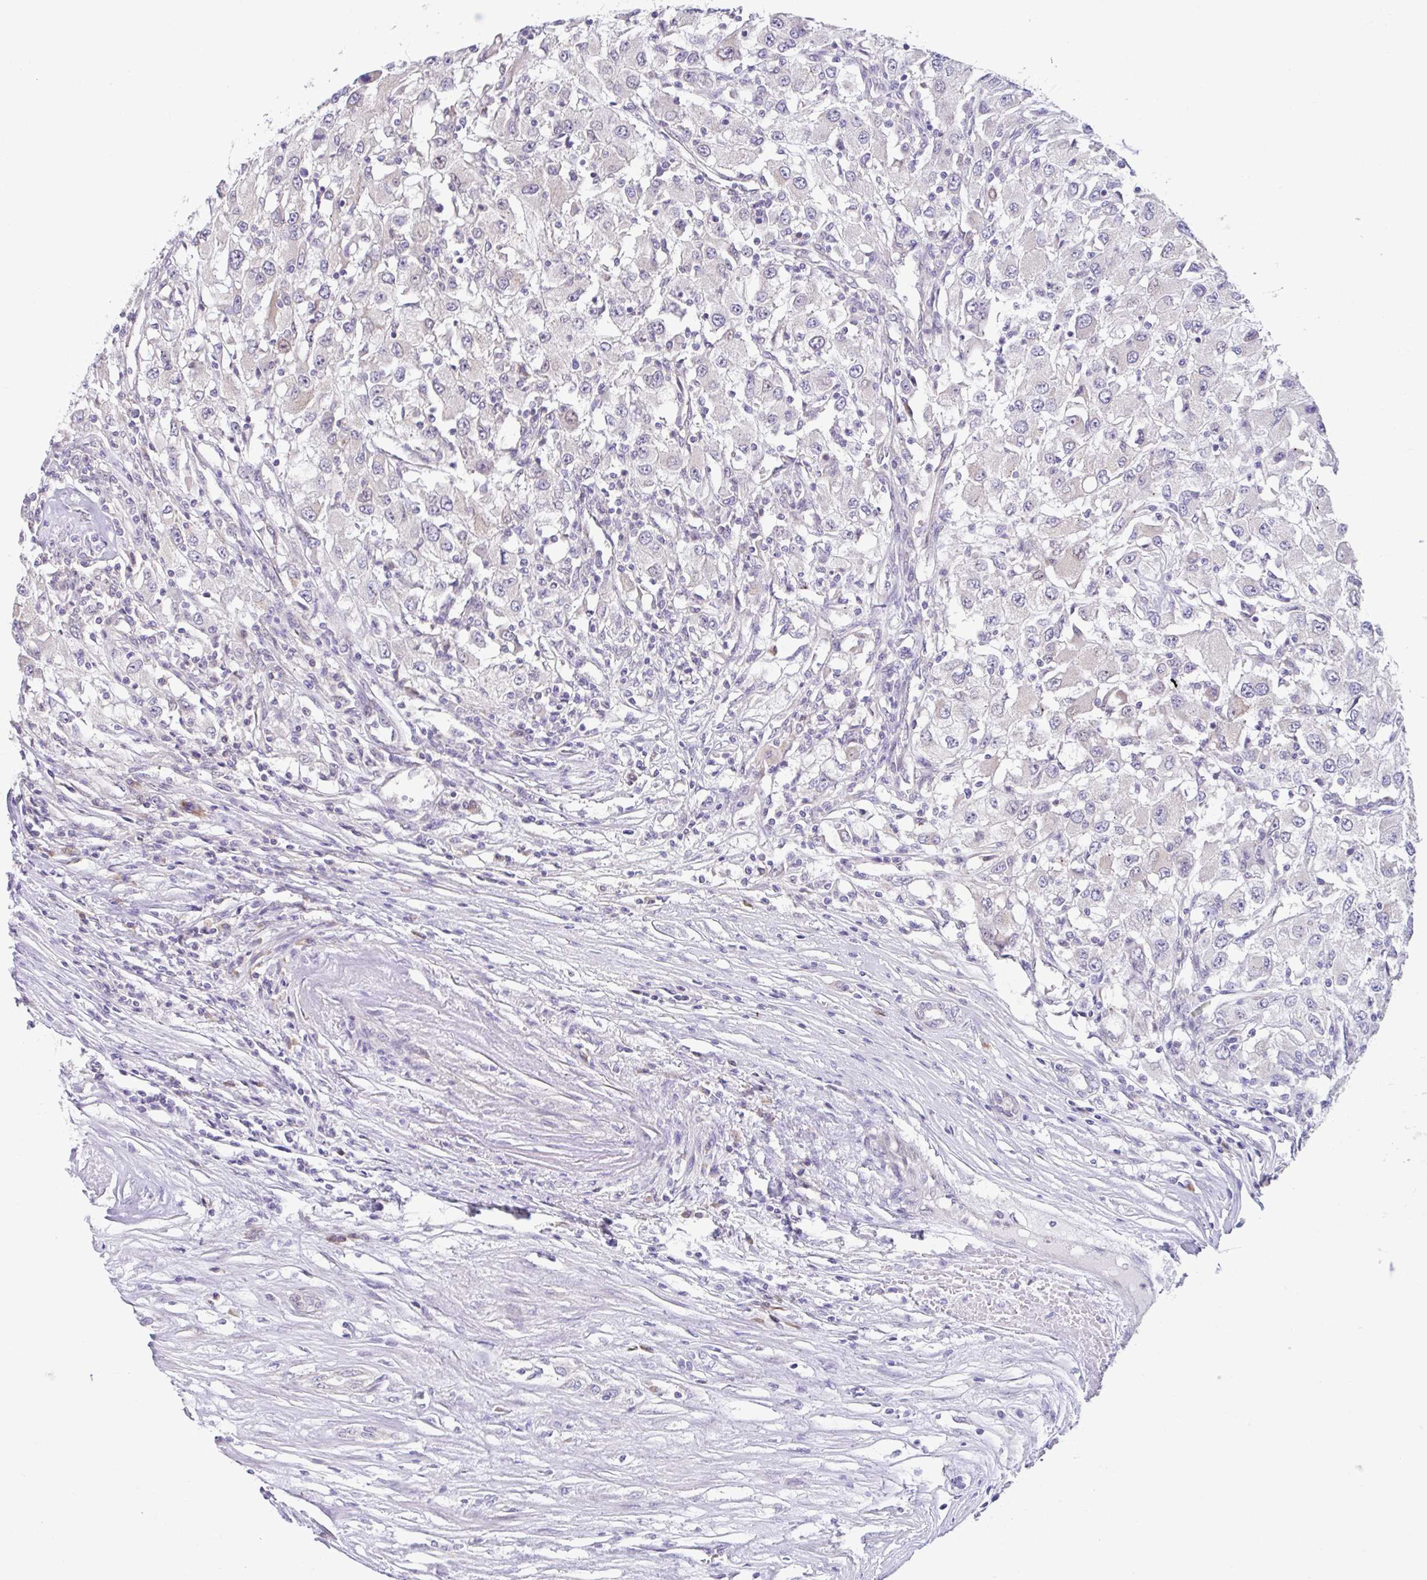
{"staining": {"intensity": "negative", "quantity": "none", "location": "none"}, "tissue": "renal cancer", "cell_type": "Tumor cells", "image_type": "cancer", "snomed": [{"axis": "morphology", "description": "Adenocarcinoma, NOS"}, {"axis": "topography", "description": "Kidney"}], "caption": "Tumor cells are negative for brown protein staining in renal cancer (adenocarcinoma).", "gene": "NT5C1B", "patient": {"sex": "female", "age": 67}}